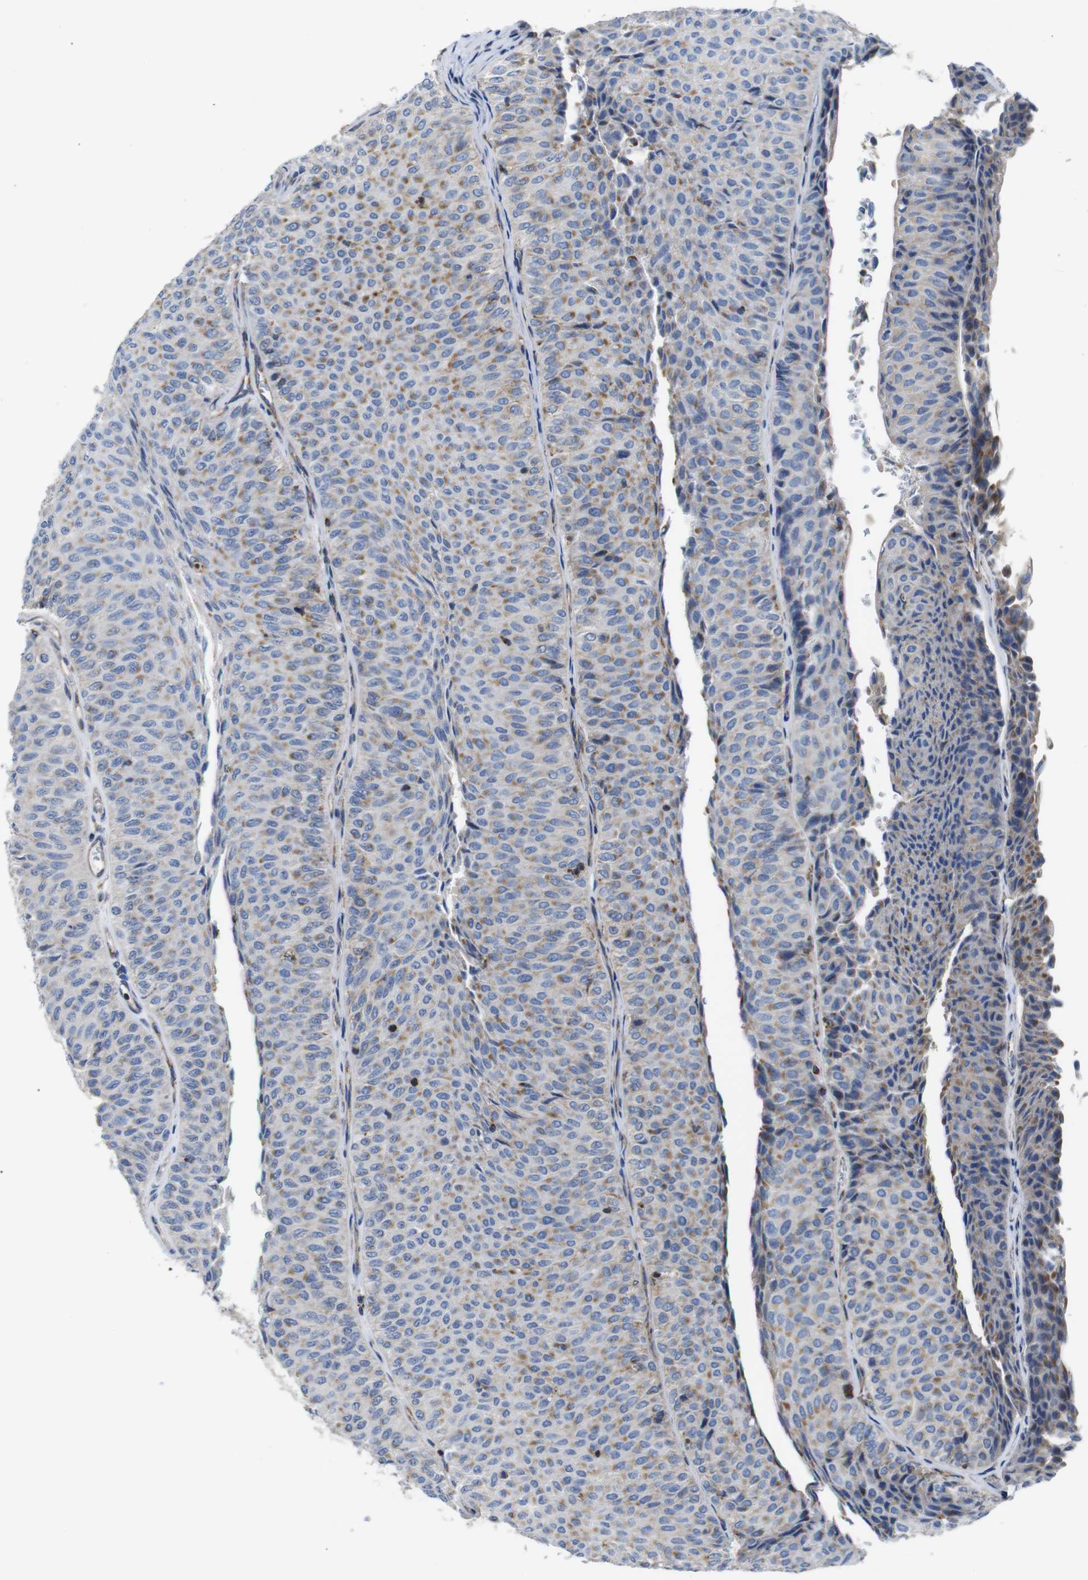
{"staining": {"intensity": "moderate", "quantity": "25%-75%", "location": "cytoplasmic/membranous"}, "tissue": "urothelial cancer", "cell_type": "Tumor cells", "image_type": "cancer", "snomed": [{"axis": "morphology", "description": "Urothelial carcinoma, Low grade"}, {"axis": "topography", "description": "Urinary bladder"}], "caption": "Immunohistochemical staining of low-grade urothelial carcinoma reveals moderate cytoplasmic/membranous protein staining in approximately 25%-75% of tumor cells. (Stains: DAB in brown, nuclei in blue, Microscopy: brightfield microscopy at high magnification).", "gene": "PDCD1LG2", "patient": {"sex": "male", "age": 78}}